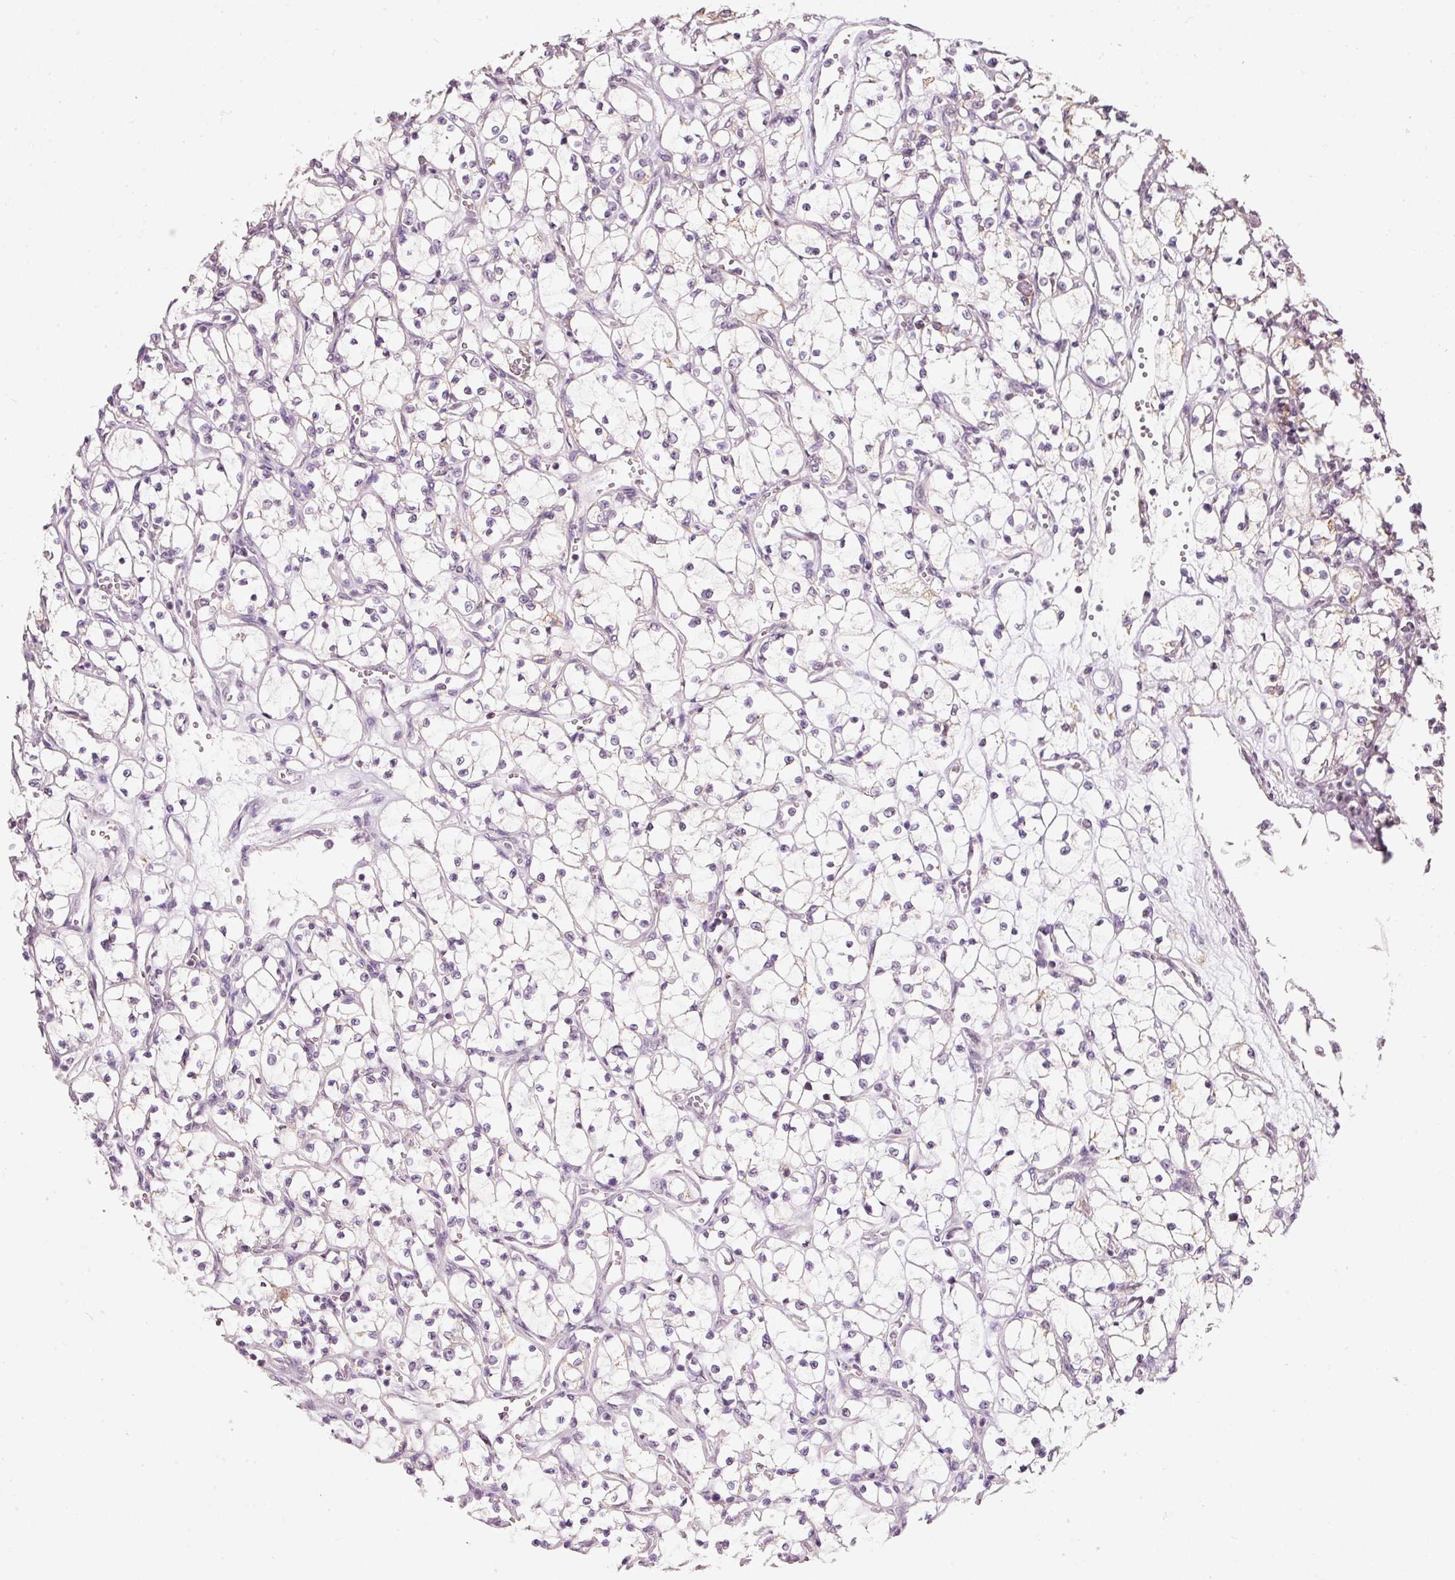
{"staining": {"intensity": "negative", "quantity": "none", "location": "none"}, "tissue": "renal cancer", "cell_type": "Tumor cells", "image_type": "cancer", "snomed": [{"axis": "morphology", "description": "Adenocarcinoma, NOS"}, {"axis": "topography", "description": "Kidney"}], "caption": "The immunohistochemistry (IHC) histopathology image has no significant staining in tumor cells of renal cancer tissue.", "gene": "FSTL3", "patient": {"sex": "female", "age": 69}}